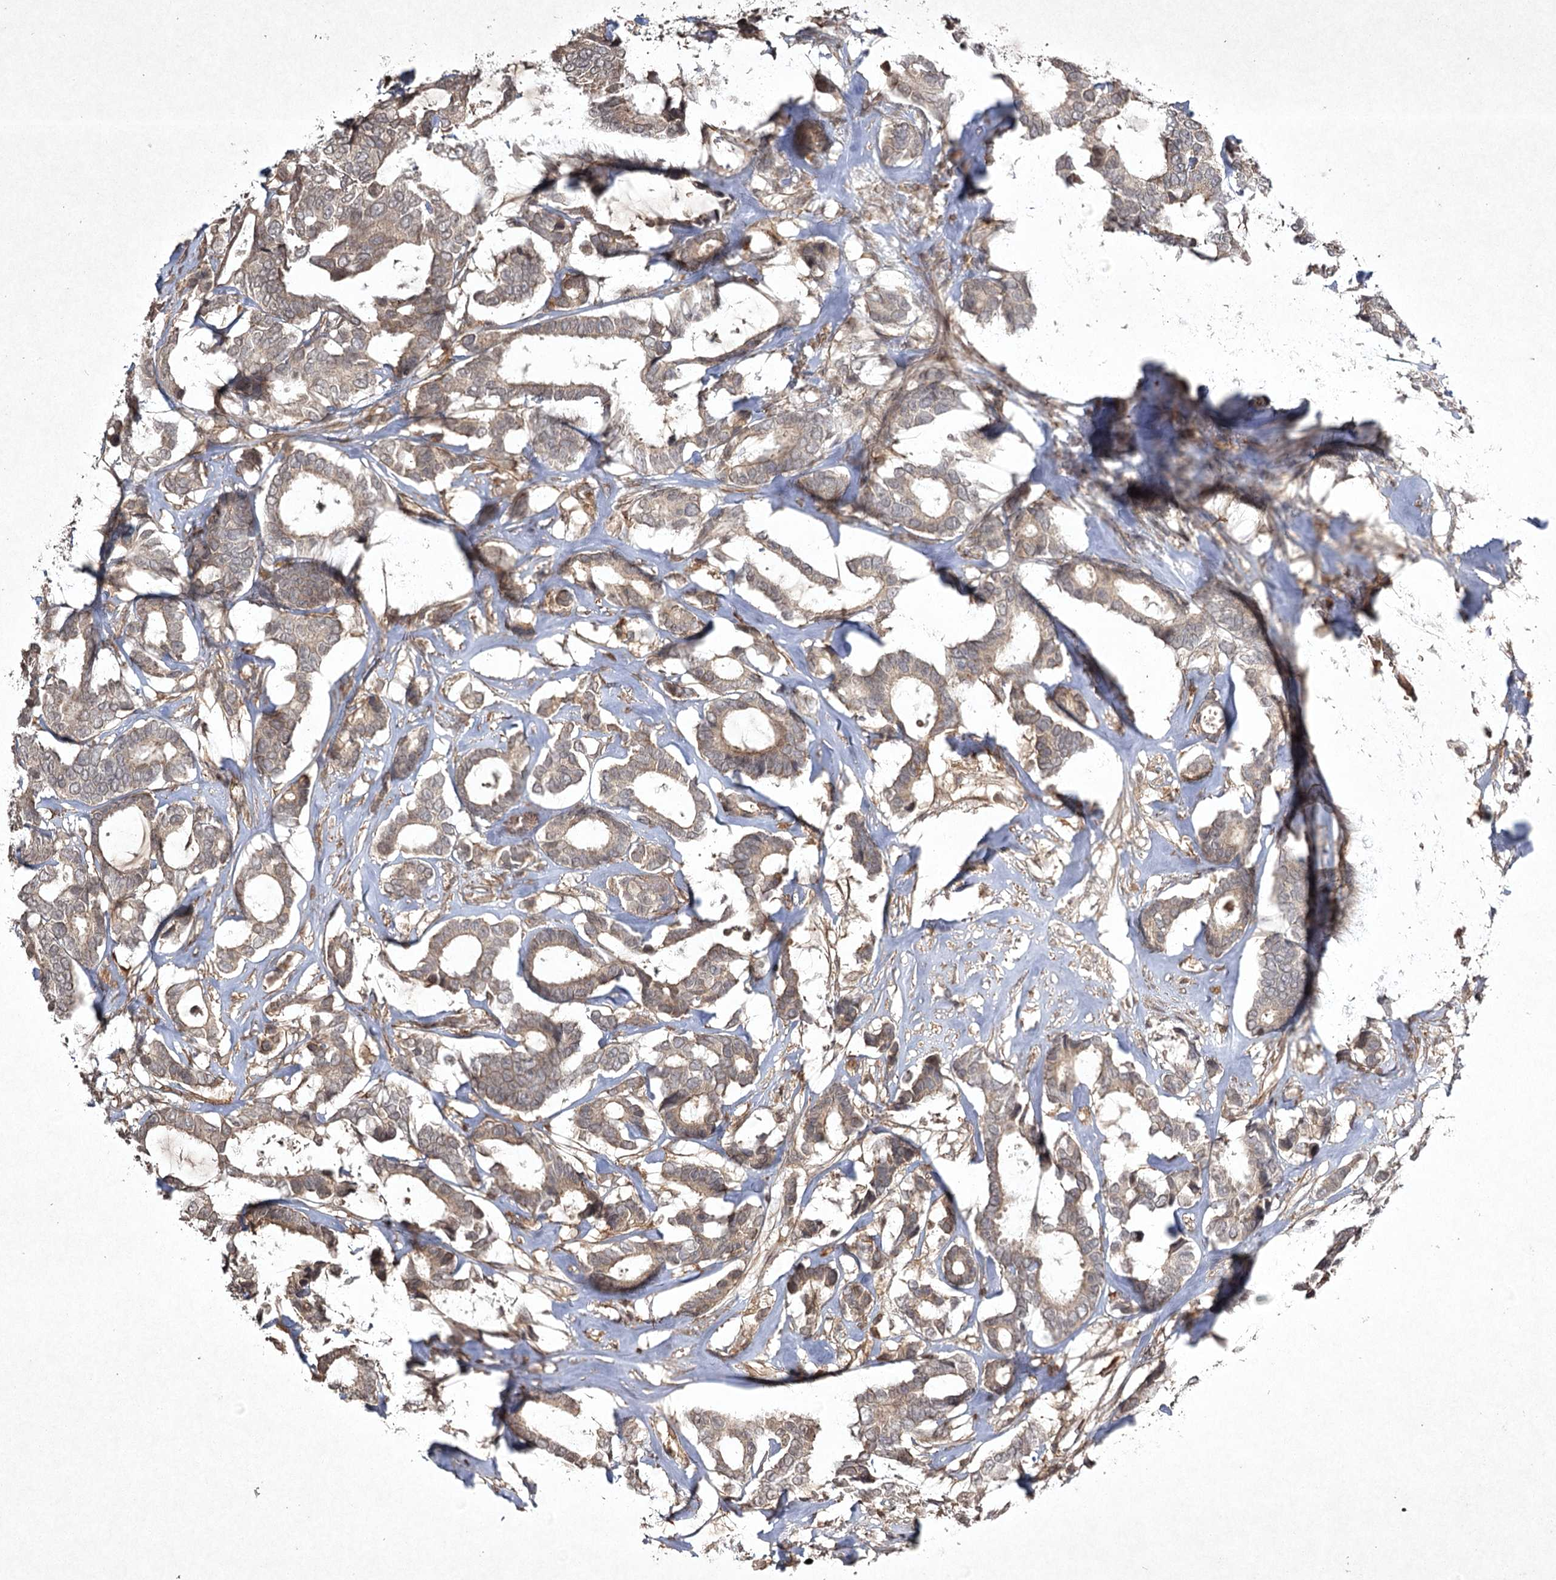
{"staining": {"intensity": "weak", "quantity": "<25%", "location": "cytoplasmic/membranous"}, "tissue": "breast cancer", "cell_type": "Tumor cells", "image_type": "cancer", "snomed": [{"axis": "morphology", "description": "Duct carcinoma"}, {"axis": "topography", "description": "Breast"}], "caption": "There is no significant staining in tumor cells of infiltrating ductal carcinoma (breast).", "gene": "CYP2B6", "patient": {"sex": "female", "age": 87}}